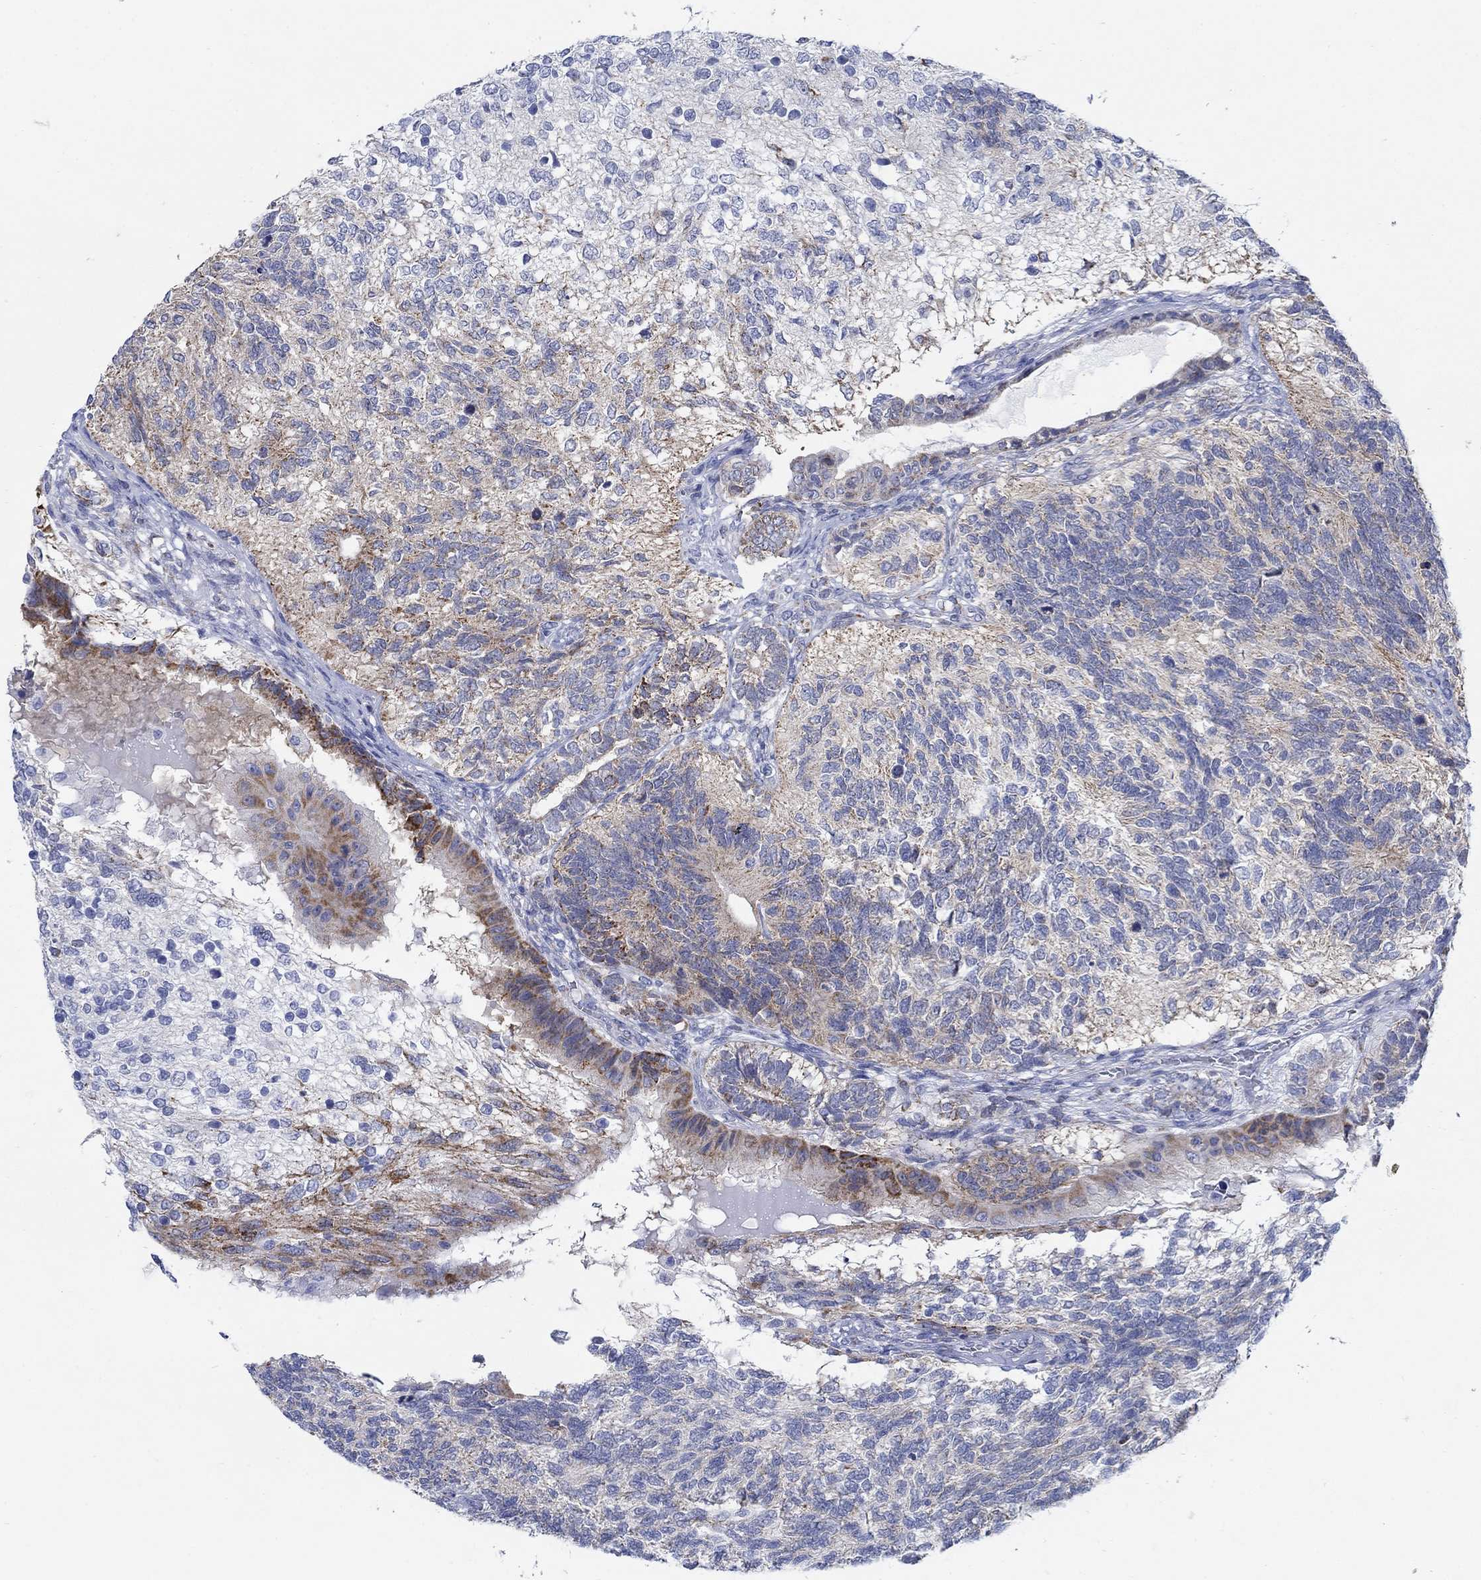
{"staining": {"intensity": "strong", "quantity": "<25%", "location": "cytoplasmic/membranous"}, "tissue": "testis cancer", "cell_type": "Tumor cells", "image_type": "cancer", "snomed": [{"axis": "morphology", "description": "Seminoma, NOS"}, {"axis": "morphology", "description": "Carcinoma, Embryonal, NOS"}, {"axis": "topography", "description": "Testis"}], "caption": "A medium amount of strong cytoplasmic/membranous positivity is present in approximately <25% of tumor cells in testis cancer (seminoma) tissue. Nuclei are stained in blue.", "gene": "ZDHHC14", "patient": {"sex": "male", "age": 41}}